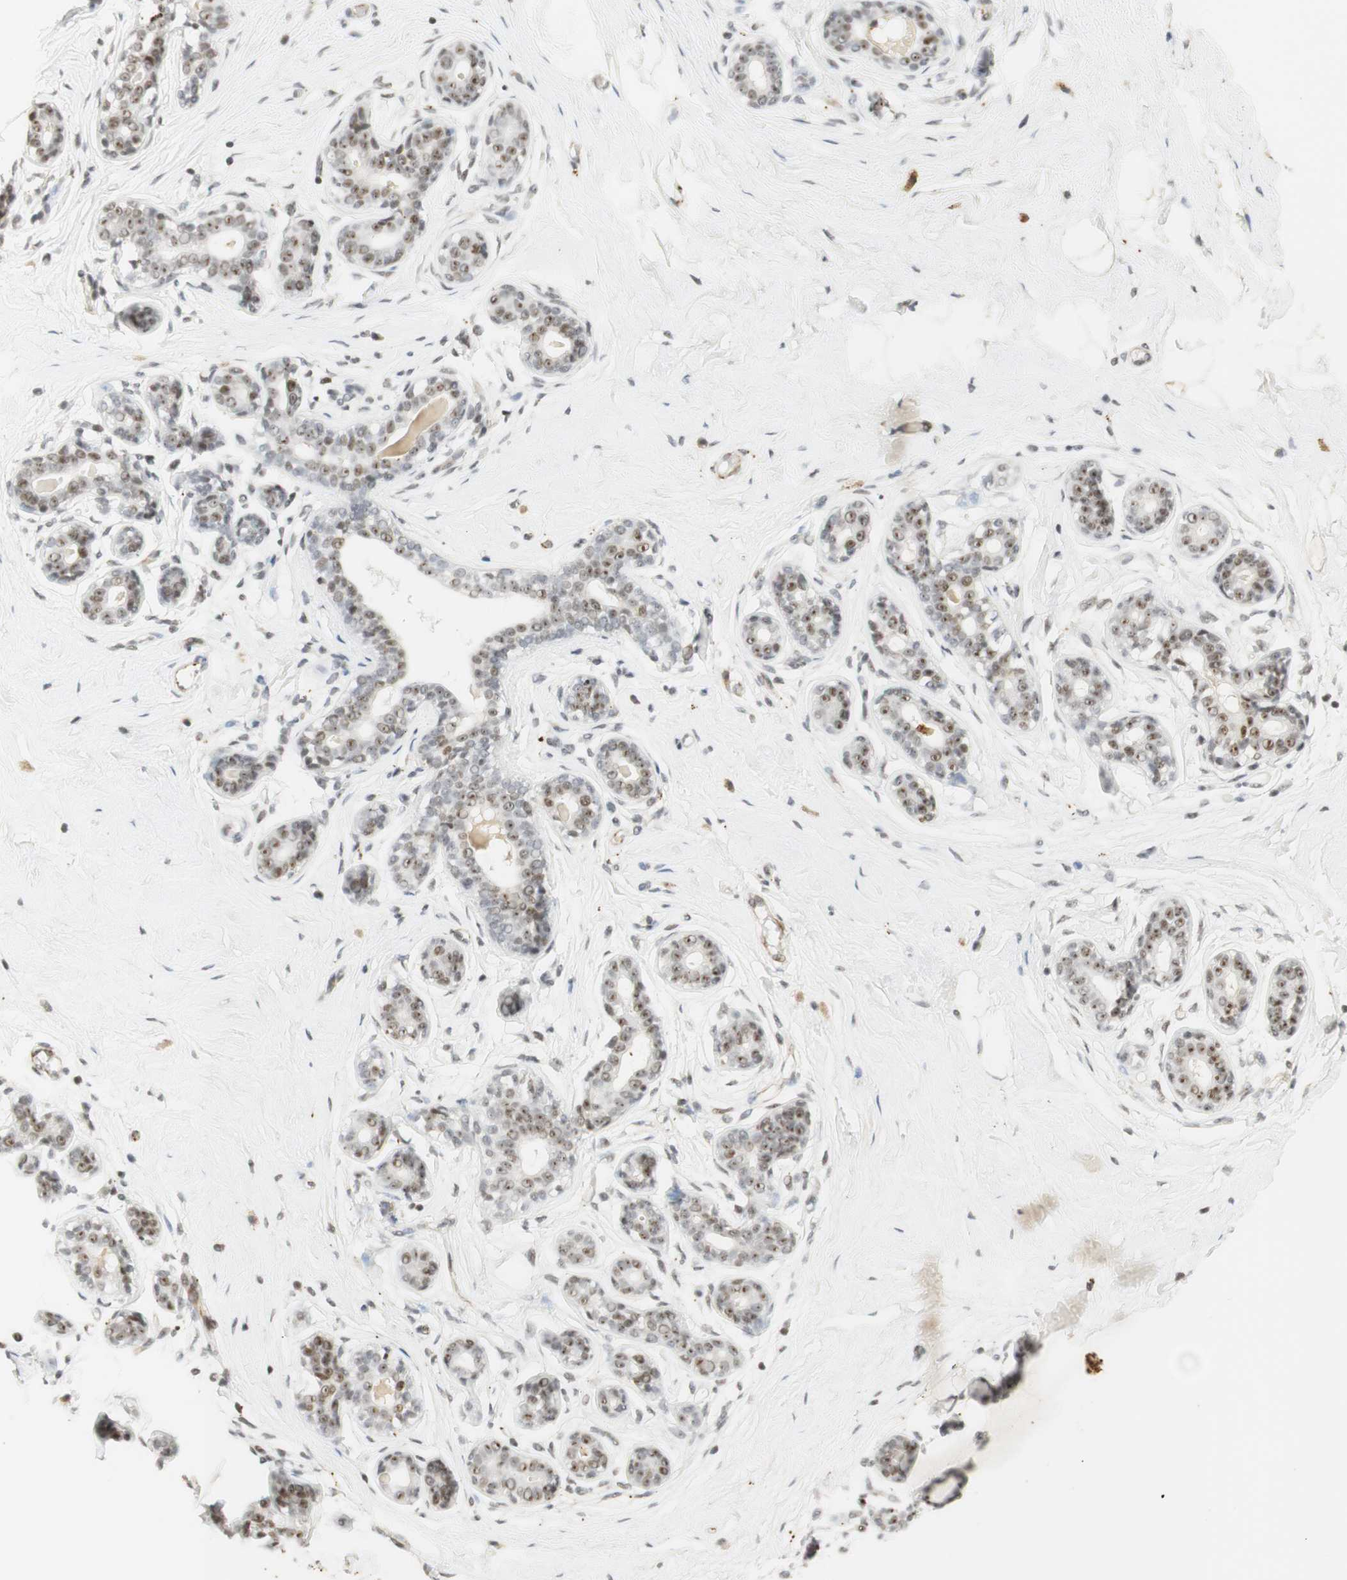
{"staining": {"intensity": "moderate", "quantity": ">75%", "location": "nuclear"}, "tissue": "breast", "cell_type": "Glandular cells", "image_type": "normal", "snomed": [{"axis": "morphology", "description": "Normal tissue, NOS"}, {"axis": "topography", "description": "Breast"}], "caption": "About >75% of glandular cells in normal breast reveal moderate nuclear protein positivity as visualized by brown immunohistochemical staining.", "gene": "IRF1", "patient": {"sex": "female", "age": 23}}